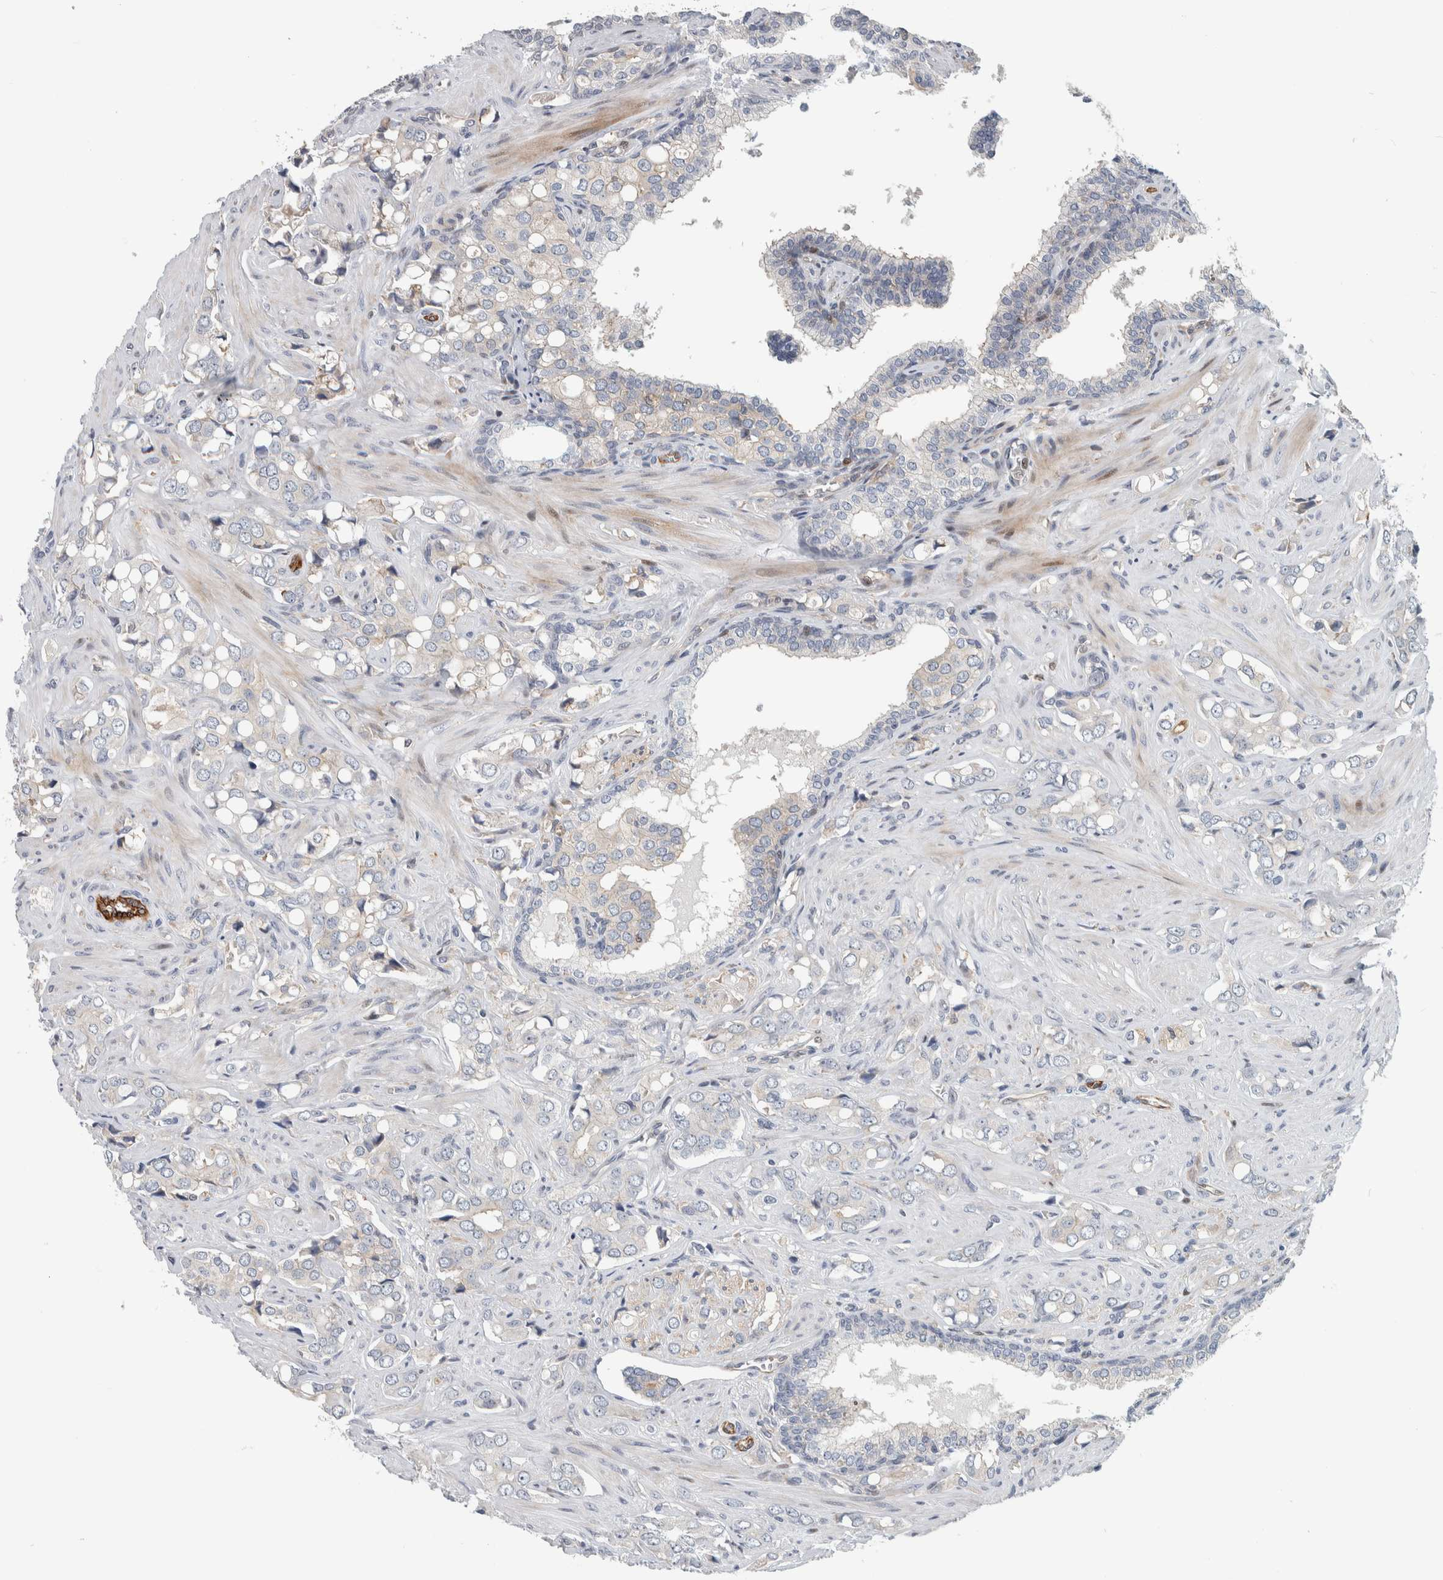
{"staining": {"intensity": "weak", "quantity": "<25%", "location": "cytoplasmic/membranous"}, "tissue": "prostate cancer", "cell_type": "Tumor cells", "image_type": "cancer", "snomed": [{"axis": "morphology", "description": "Adenocarcinoma, High grade"}, {"axis": "topography", "description": "Prostate"}], "caption": "This is an IHC histopathology image of prostate high-grade adenocarcinoma. There is no positivity in tumor cells.", "gene": "MSL1", "patient": {"sex": "male", "age": 52}}